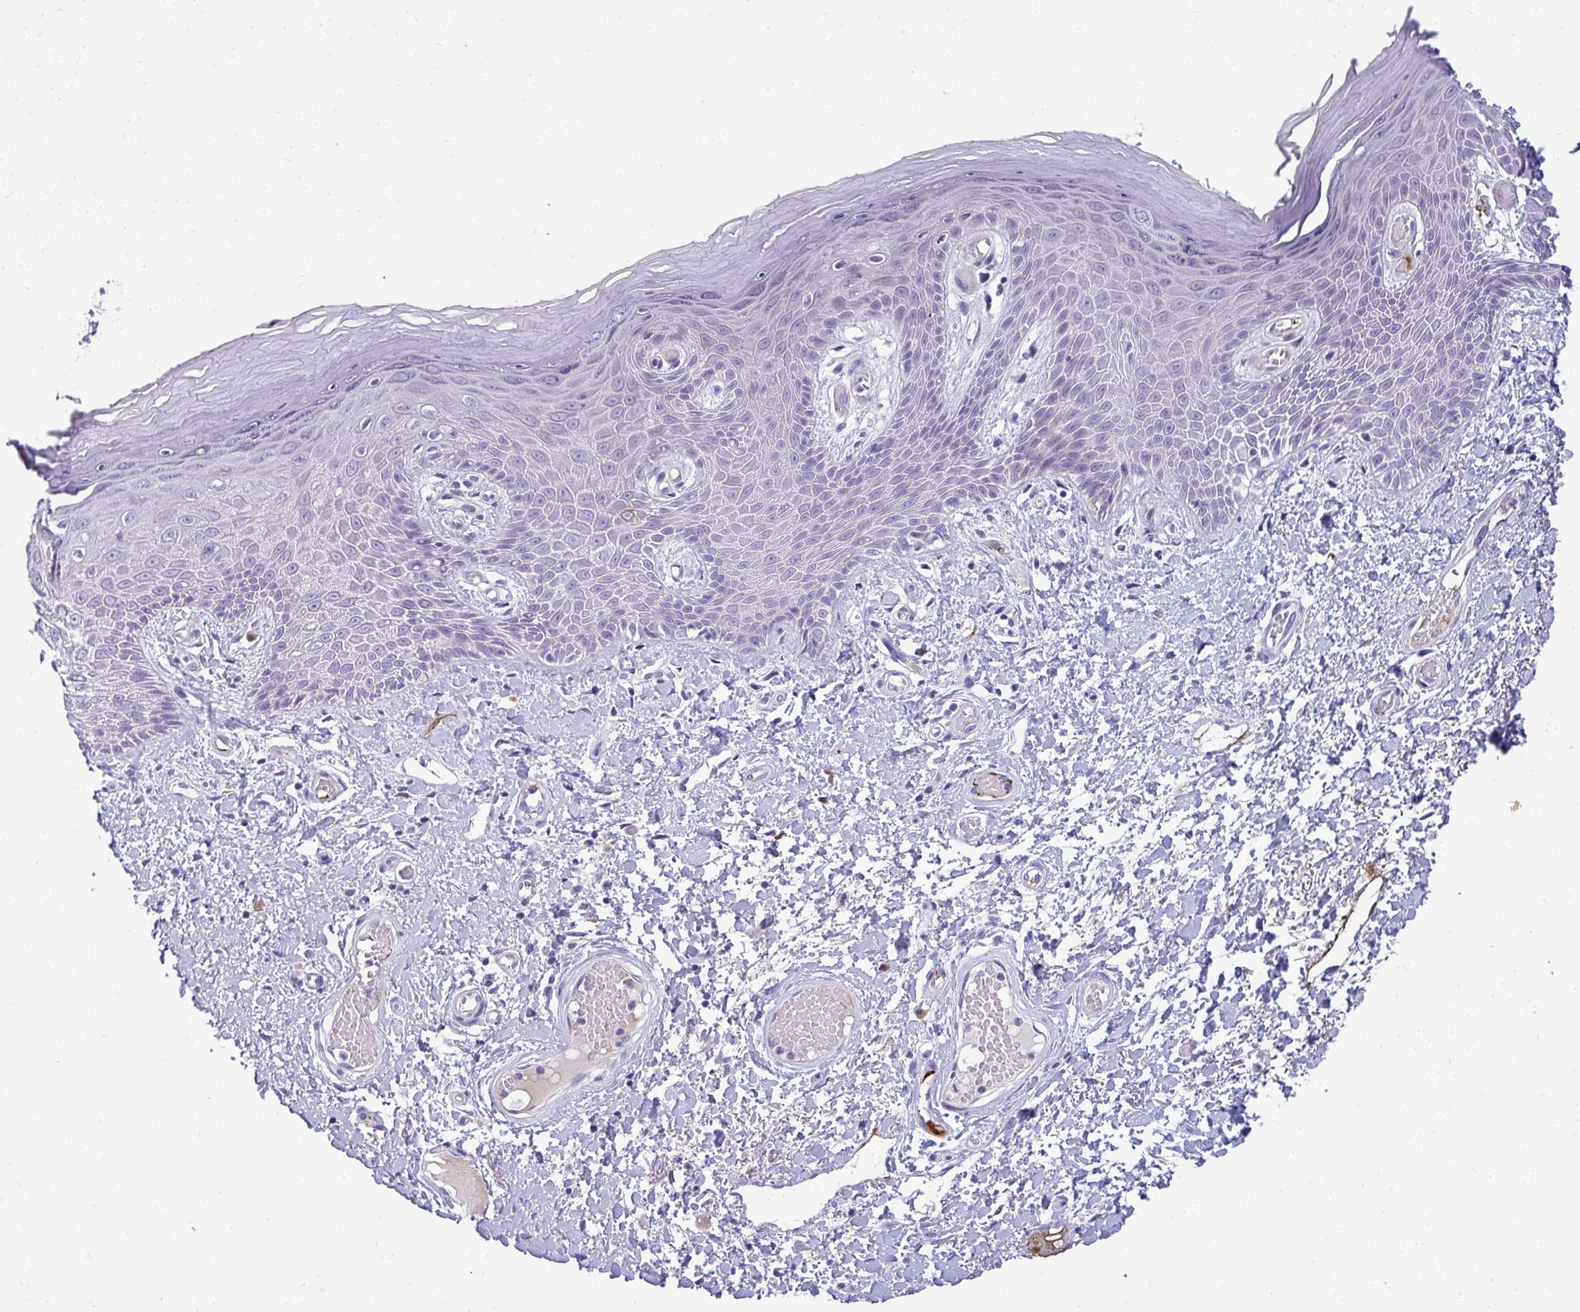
{"staining": {"intensity": "moderate", "quantity": "<25%", "location": "cytoplasmic/membranous"}, "tissue": "skin", "cell_type": "Epidermal cells", "image_type": "normal", "snomed": [{"axis": "morphology", "description": "Normal tissue, NOS"}, {"axis": "topography", "description": "Anal"}, {"axis": "topography", "description": "Peripheral nerve tissue"}], "caption": "Immunohistochemical staining of normal skin shows <25% levels of moderate cytoplasmic/membranous protein staining in approximately <25% of epidermal cells. The staining is performed using DAB (3,3'-diaminobenzidine) brown chromogen to label protein expression. The nuclei are counter-stained blue using hematoxylin.", "gene": "TSBP1", "patient": {"sex": "male", "age": 78}}